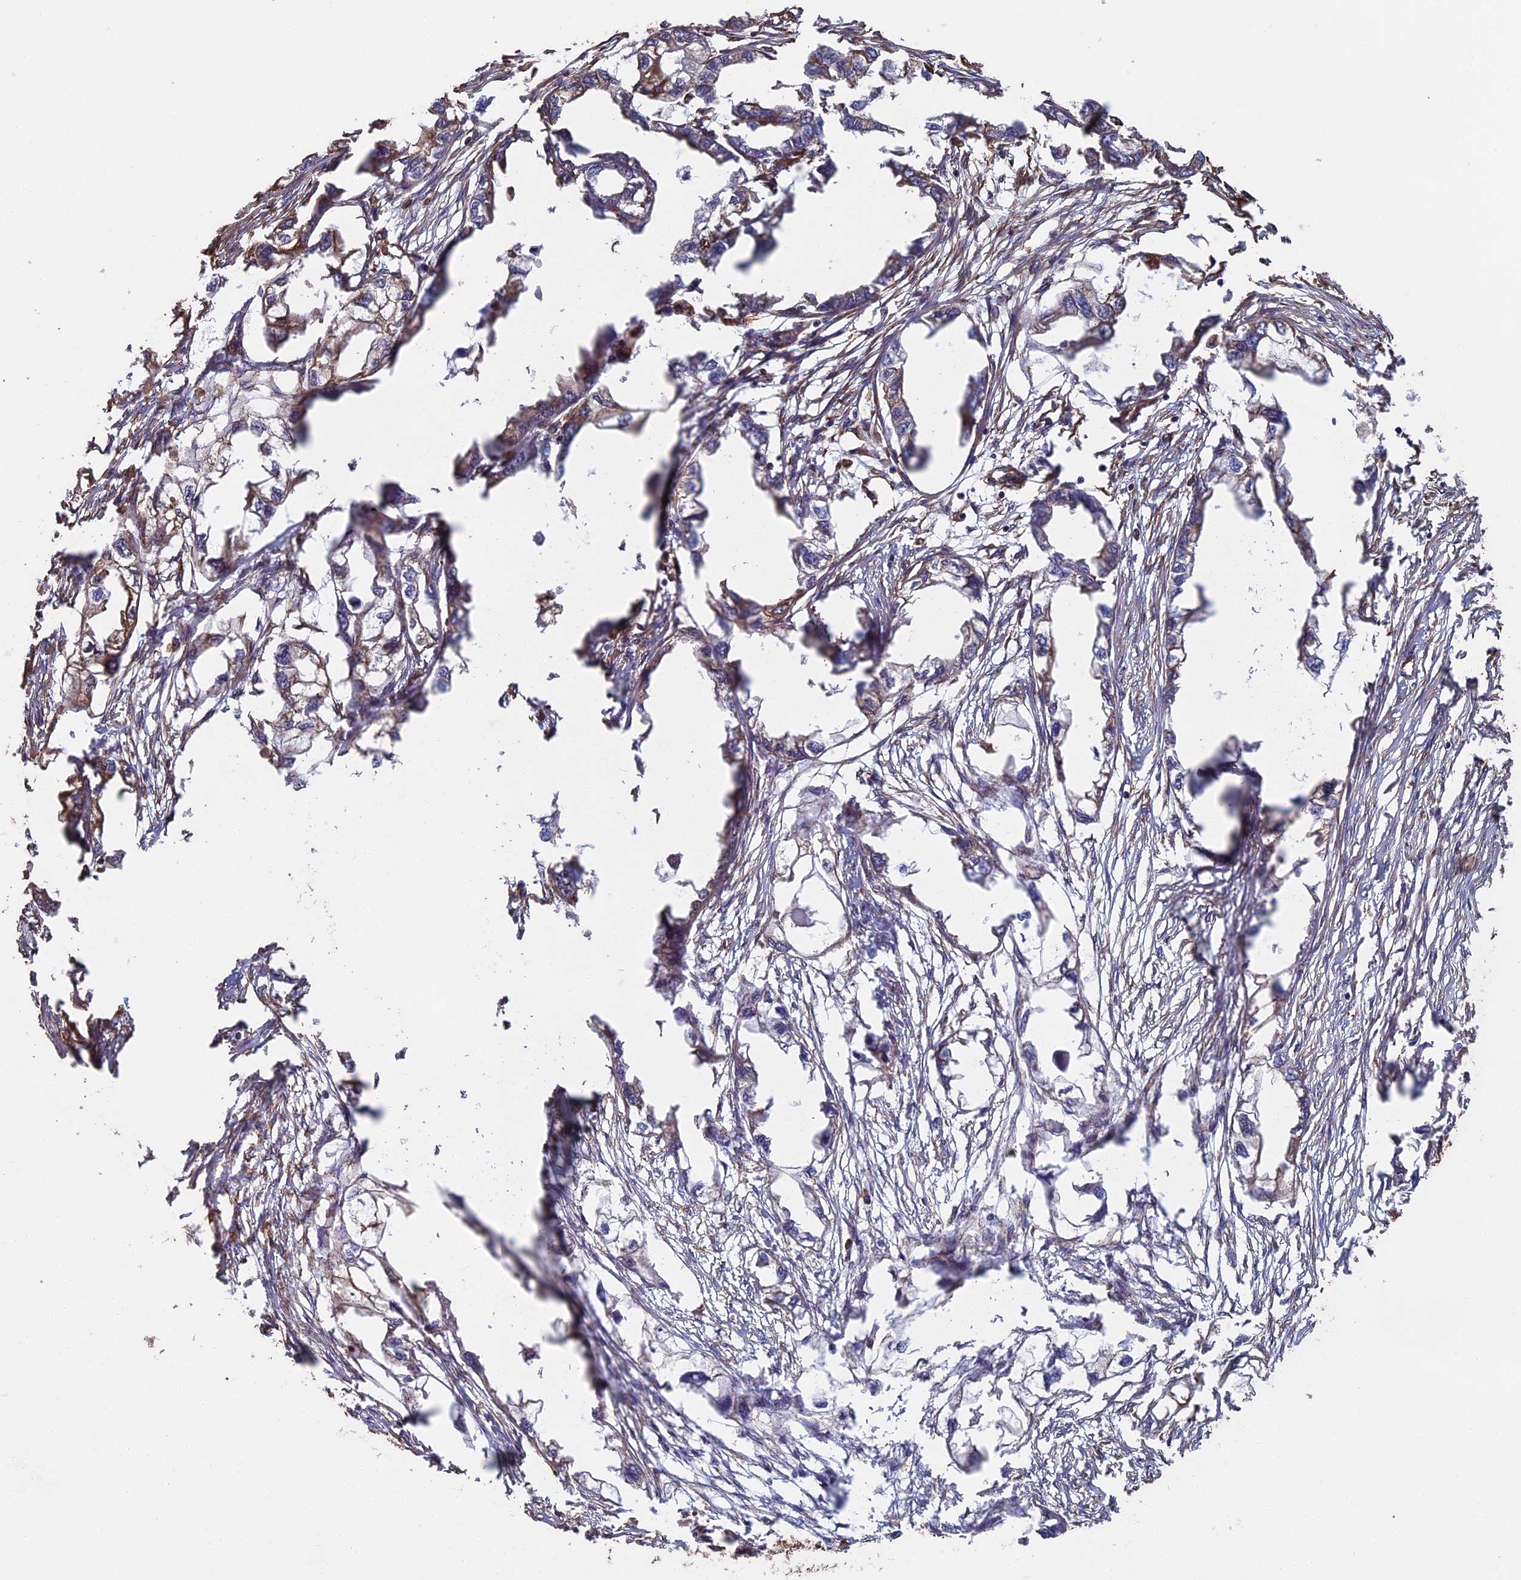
{"staining": {"intensity": "weak", "quantity": "<25%", "location": "cytoplasmic/membranous"}, "tissue": "endometrial cancer", "cell_type": "Tumor cells", "image_type": "cancer", "snomed": [{"axis": "morphology", "description": "Adenocarcinoma, NOS"}, {"axis": "morphology", "description": "Adenocarcinoma, metastatic, NOS"}, {"axis": "topography", "description": "Adipose tissue"}, {"axis": "topography", "description": "Endometrium"}], "caption": "Immunohistochemistry image of neoplastic tissue: human metastatic adenocarcinoma (endometrial) stained with DAB (3,3'-diaminobenzidine) exhibits no significant protein positivity in tumor cells. The staining is performed using DAB (3,3'-diaminobenzidine) brown chromogen with nuclei counter-stained in using hematoxylin.", "gene": "CCDC124", "patient": {"sex": "female", "age": 67}}